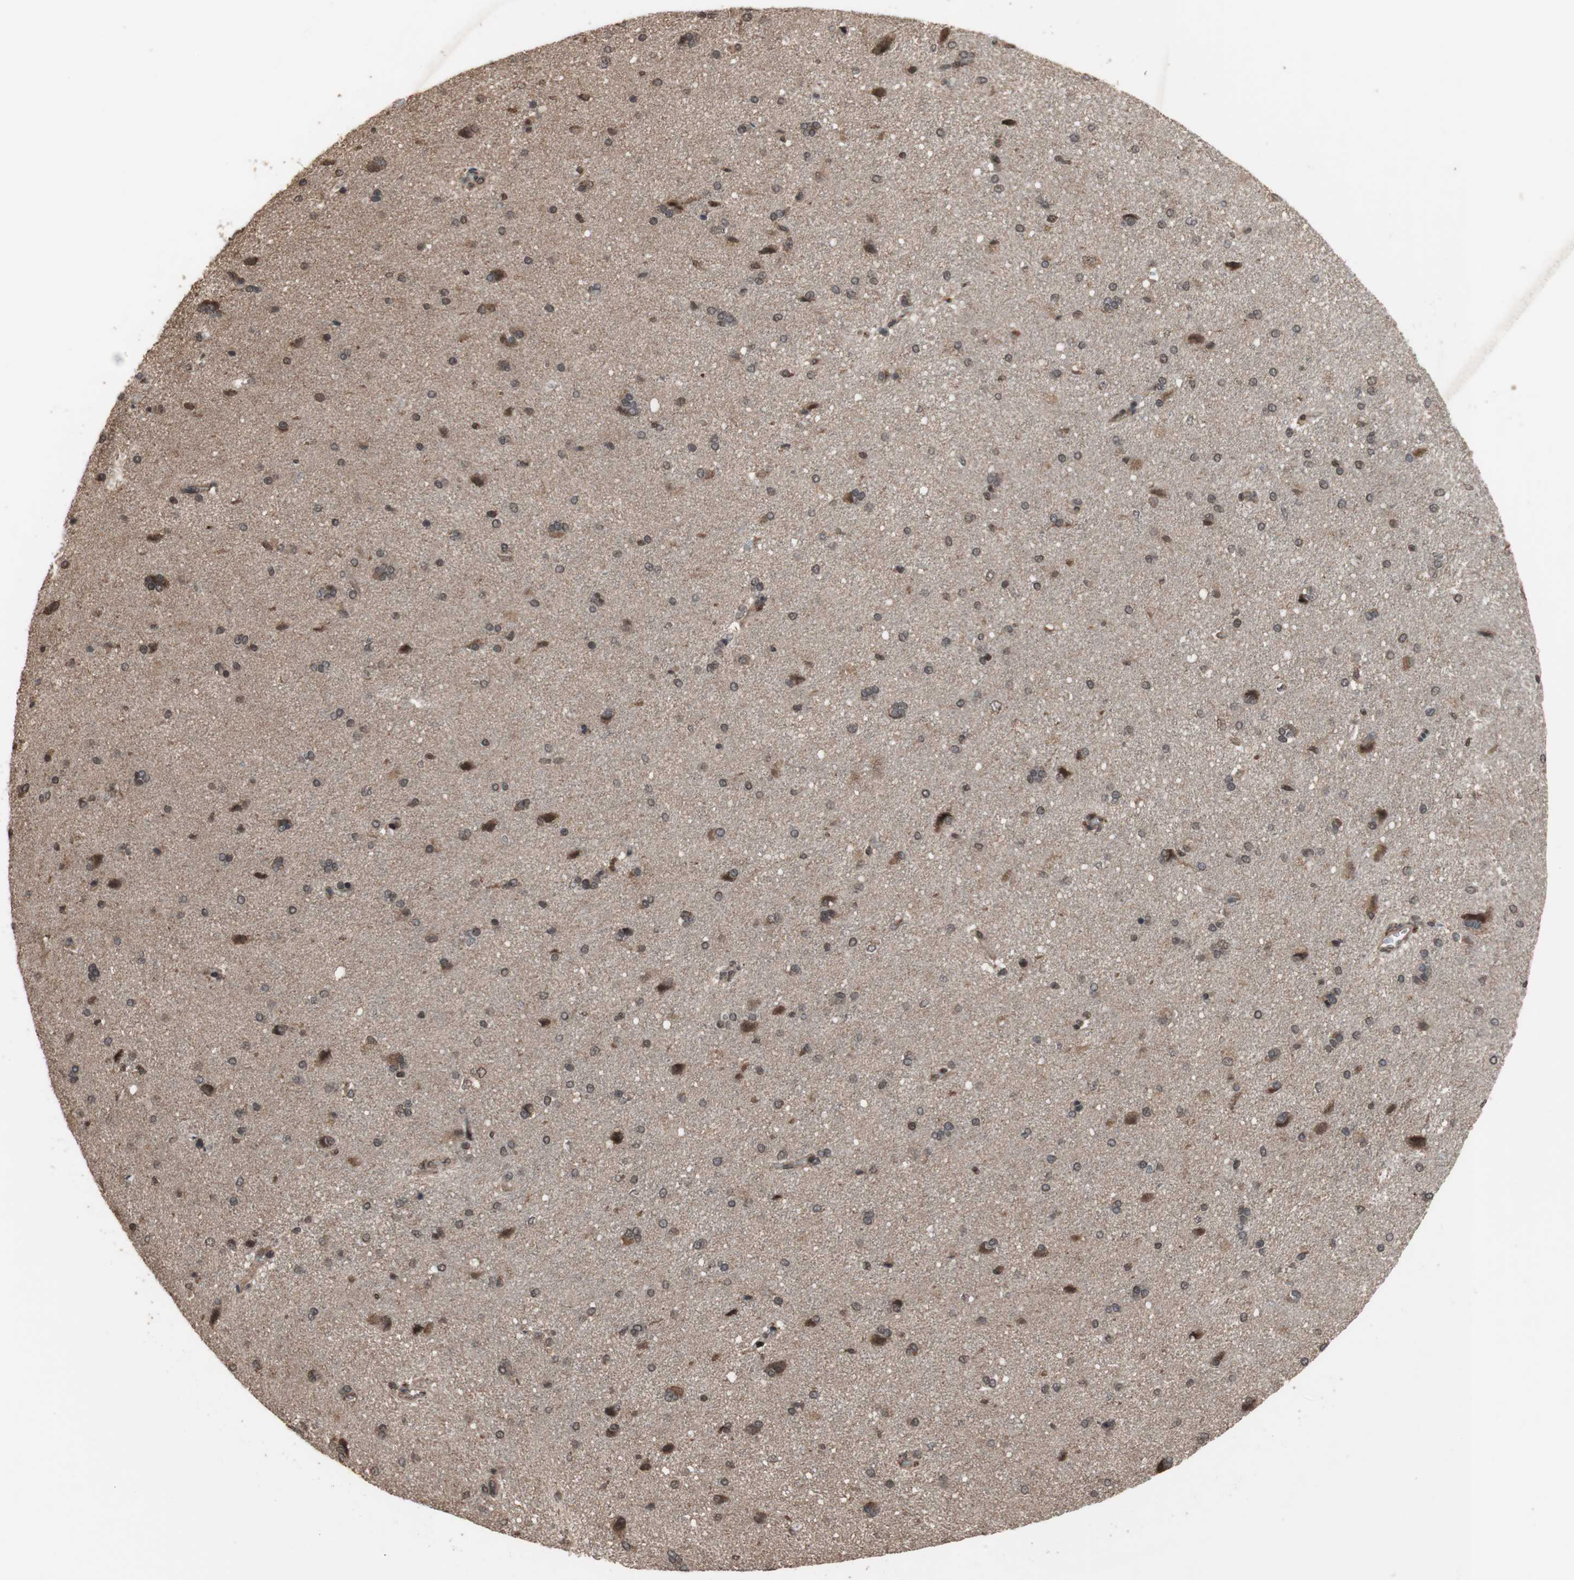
{"staining": {"intensity": "moderate", "quantity": ">75%", "location": "cytoplasmic/membranous,nuclear"}, "tissue": "cerebral cortex", "cell_type": "Endothelial cells", "image_type": "normal", "snomed": [{"axis": "morphology", "description": "Normal tissue, NOS"}, {"axis": "topography", "description": "Cerebral cortex"}], "caption": "IHC image of benign cerebral cortex stained for a protein (brown), which demonstrates medium levels of moderate cytoplasmic/membranous,nuclear staining in about >75% of endothelial cells.", "gene": "KANSL1", "patient": {"sex": "male", "age": 62}}